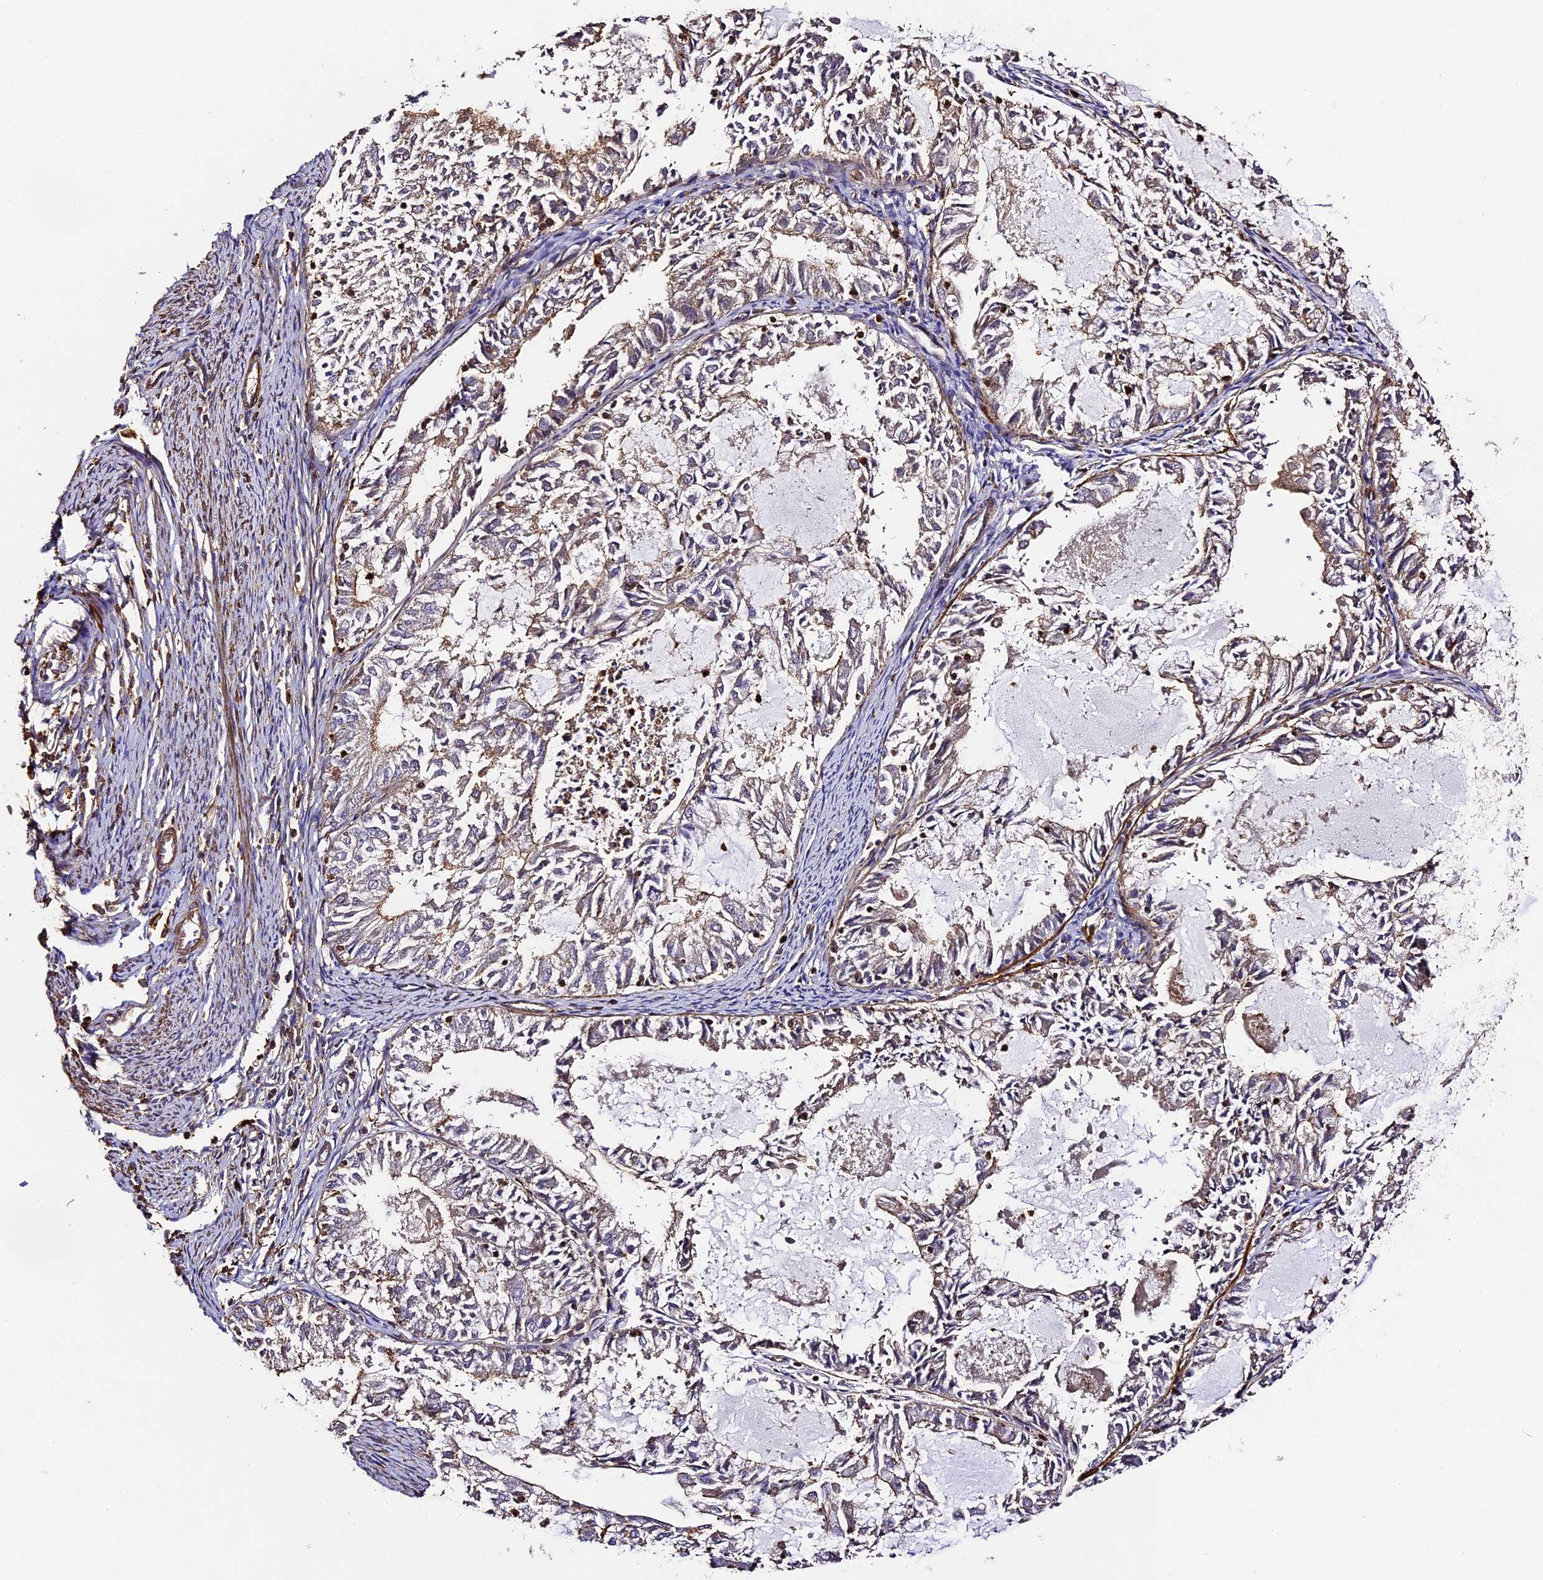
{"staining": {"intensity": "weak", "quantity": "25%-75%", "location": "cytoplasmic/membranous"}, "tissue": "endometrial cancer", "cell_type": "Tumor cells", "image_type": "cancer", "snomed": [{"axis": "morphology", "description": "Adenocarcinoma, NOS"}, {"axis": "topography", "description": "Endometrium"}], "caption": "This is a histology image of immunohistochemistry (IHC) staining of endometrial cancer (adenocarcinoma), which shows weak positivity in the cytoplasmic/membranous of tumor cells.", "gene": "RAPSN", "patient": {"sex": "female", "age": 57}}